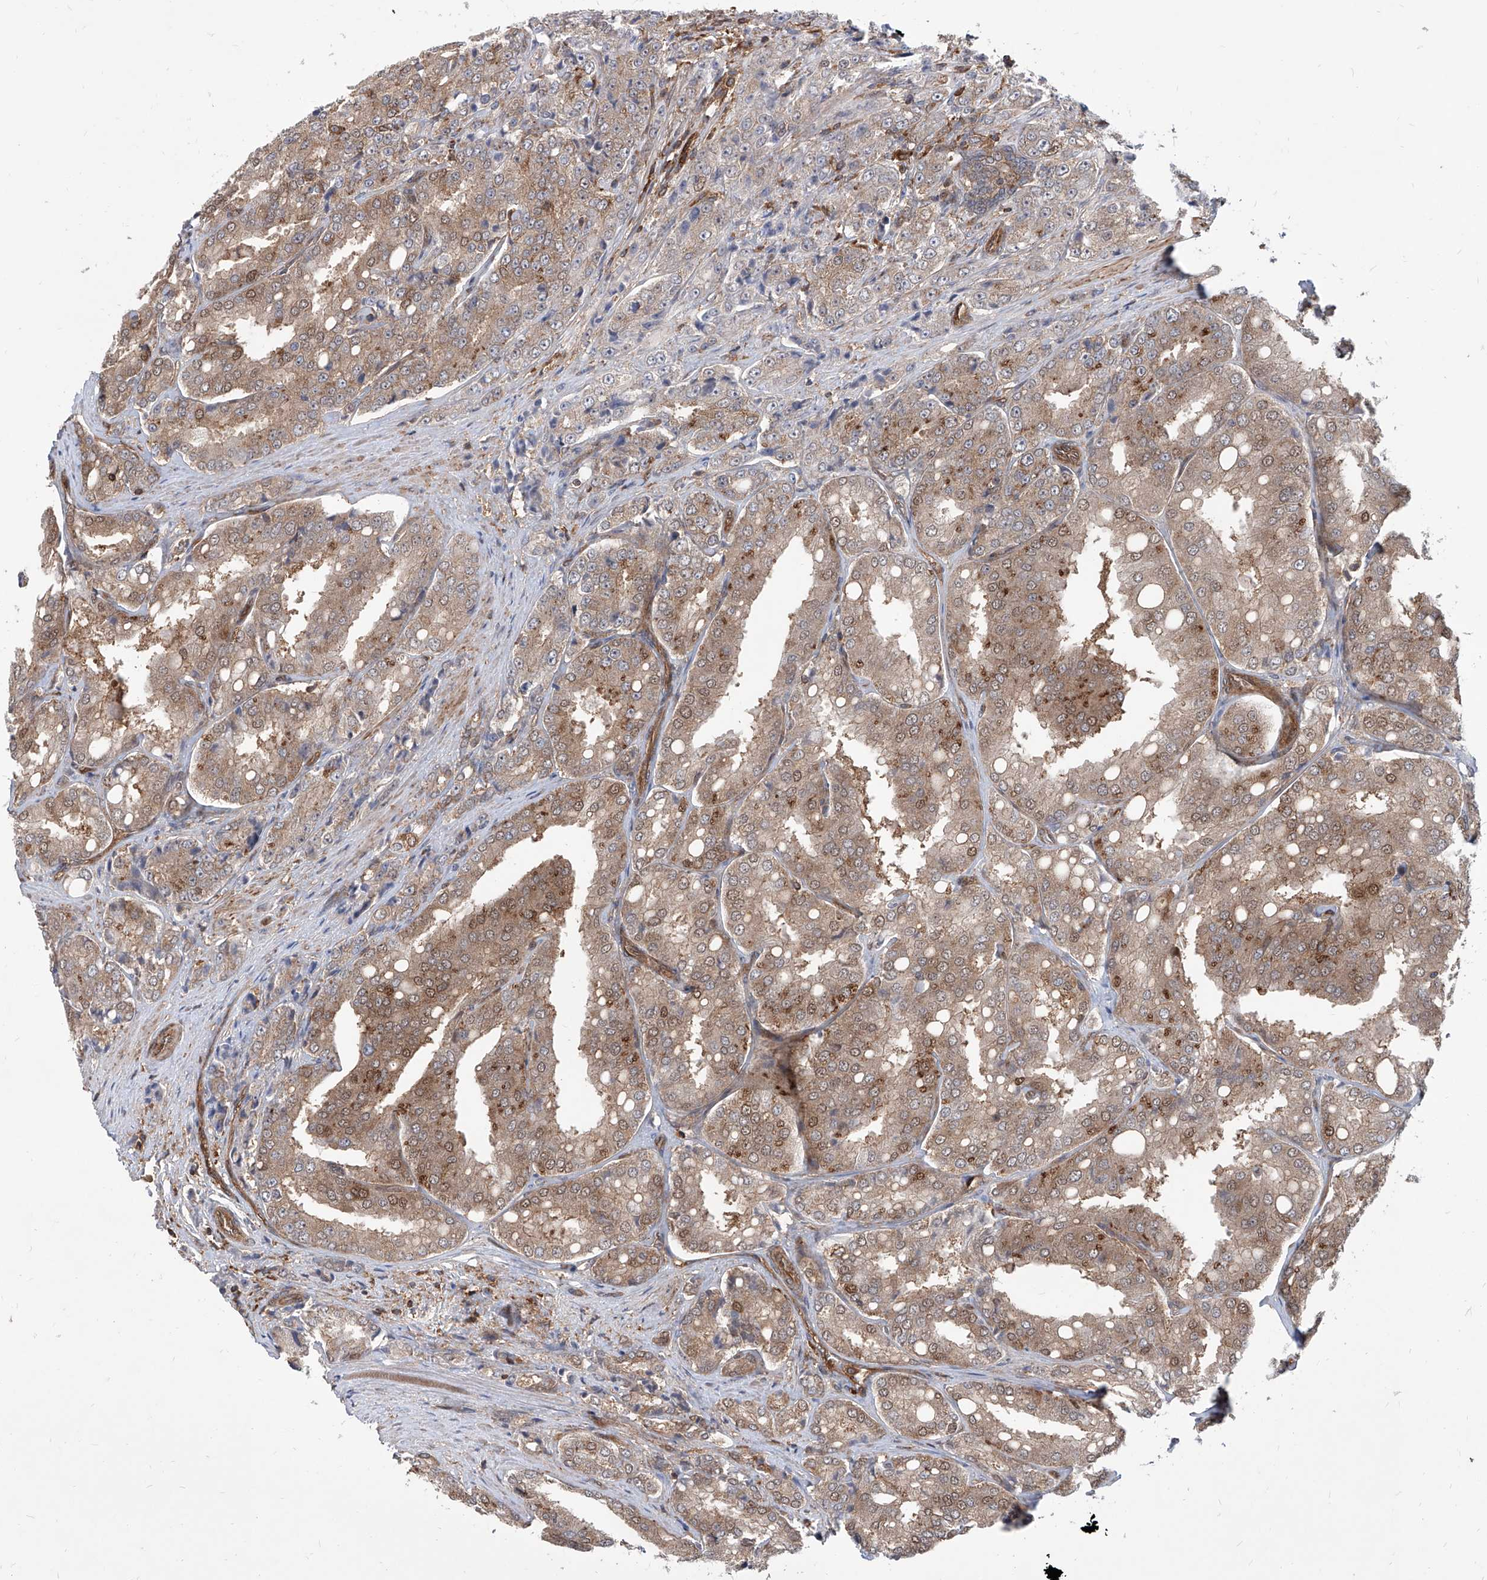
{"staining": {"intensity": "moderate", "quantity": ">75%", "location": "cytoplasmic/membranous,nuclear"}, "tissue": "prostate cancer", "cell_type": "Tumor cells", "image_type": "cancer", "snomed": [{"axis": "morphology", "description": "Adenocarcinoma, High grade"}, {"axis": "topography", "description": "Prostate"}], "caption": "Protein analysis of prostate cancer tissue demonstrates moderate cytoplasmic/membranous and nuclear positivity in approximately >75% of tumor cells.", "gene": "MAGED2", "patient": {"sex": "male", "age": 50}}